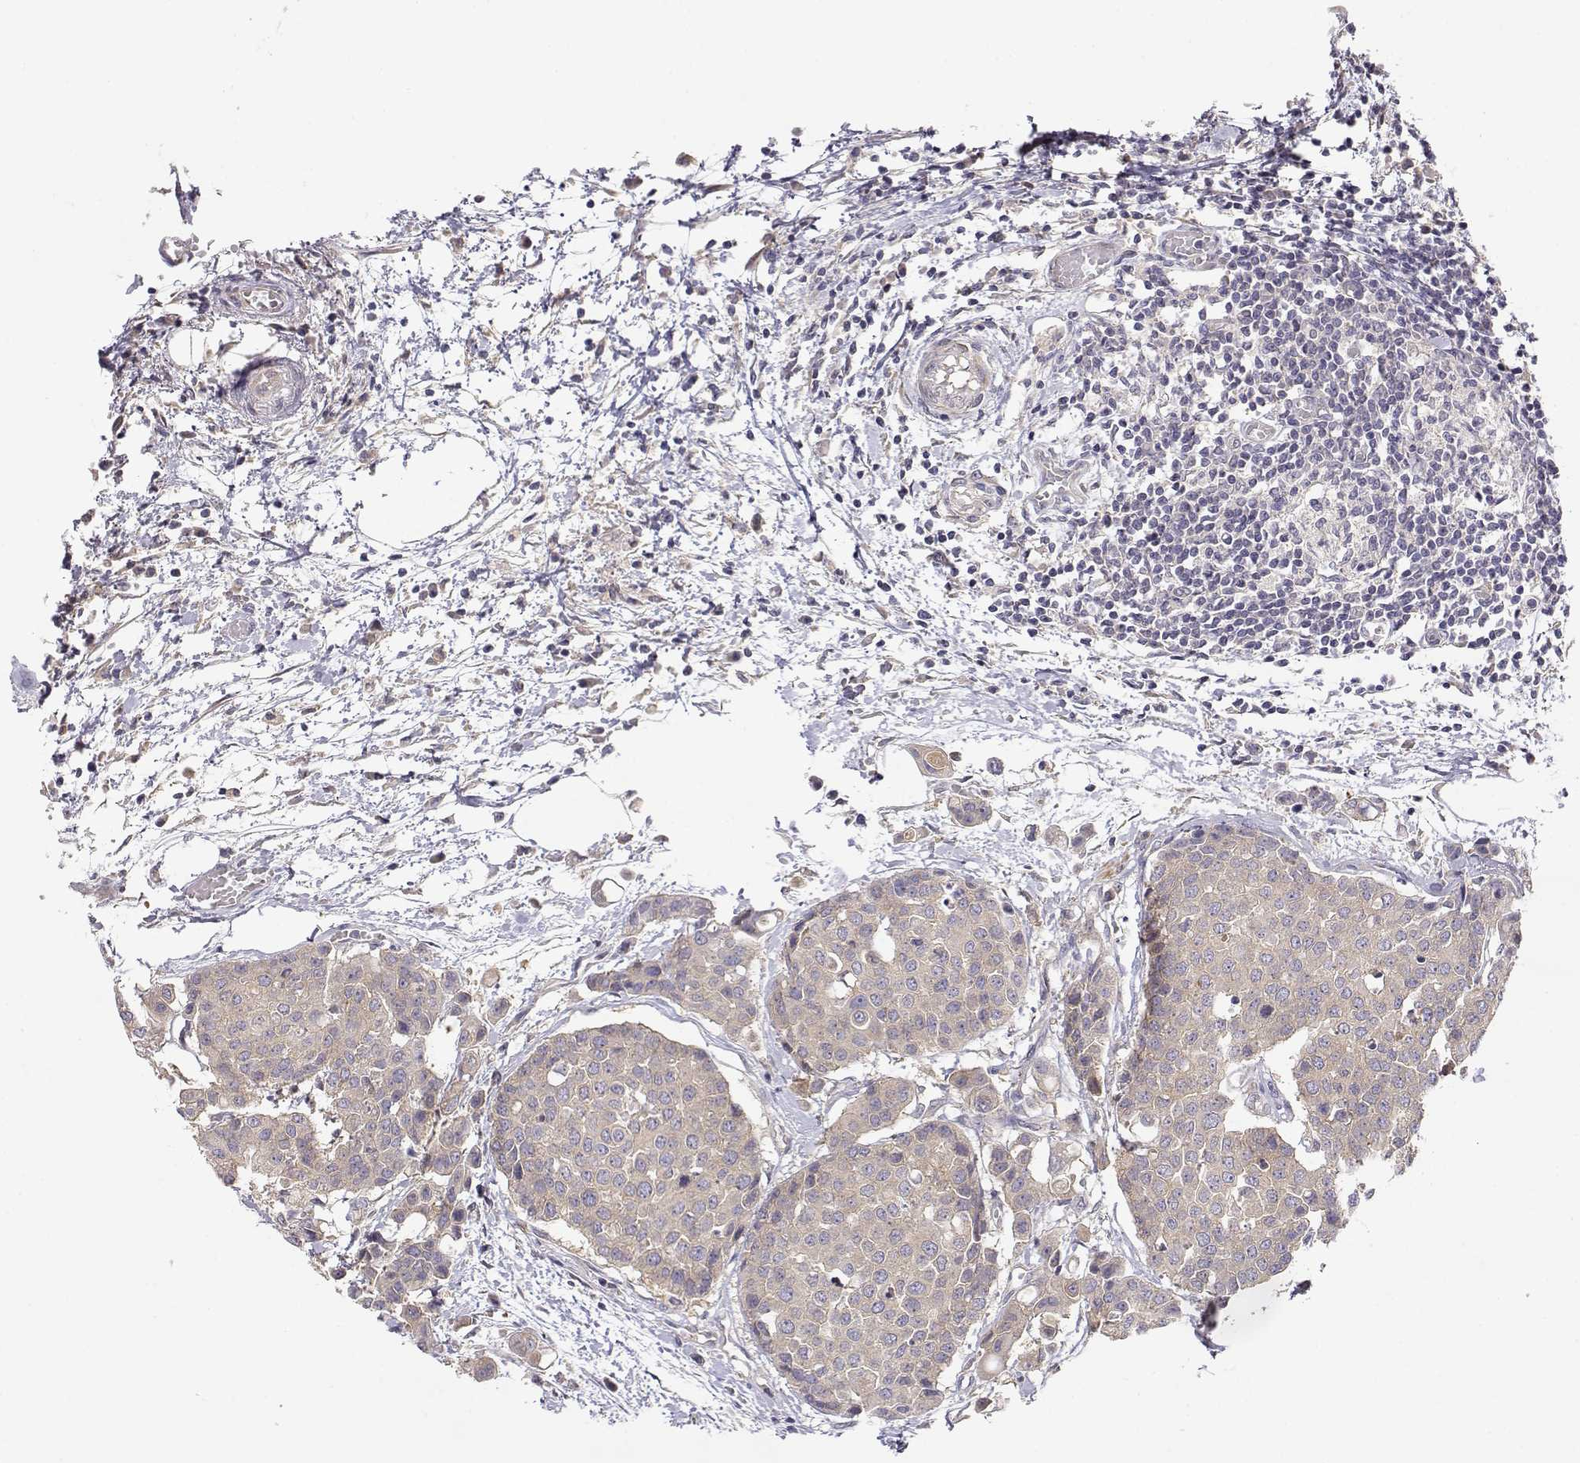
{"staining": {"intensity": "weak", "quantity": ">75%", "location": "cytoplasmic/membranous"}, "tissue": "carcinoid", "cell_type": "Tumor cells", "image_type": "cancer", "snomed": [{"axis": "morphology", "description": "Carcinoid, malignant, NOS"}, {"axis": "topography", "description": "Colon"}], "caption": "Weak cytoplasmic/membranous staining is present in about >75% of tumor cells in malignant carcinoid.", "gene": "PAIP1", "patient": {"sex": "male", "age": 81}}